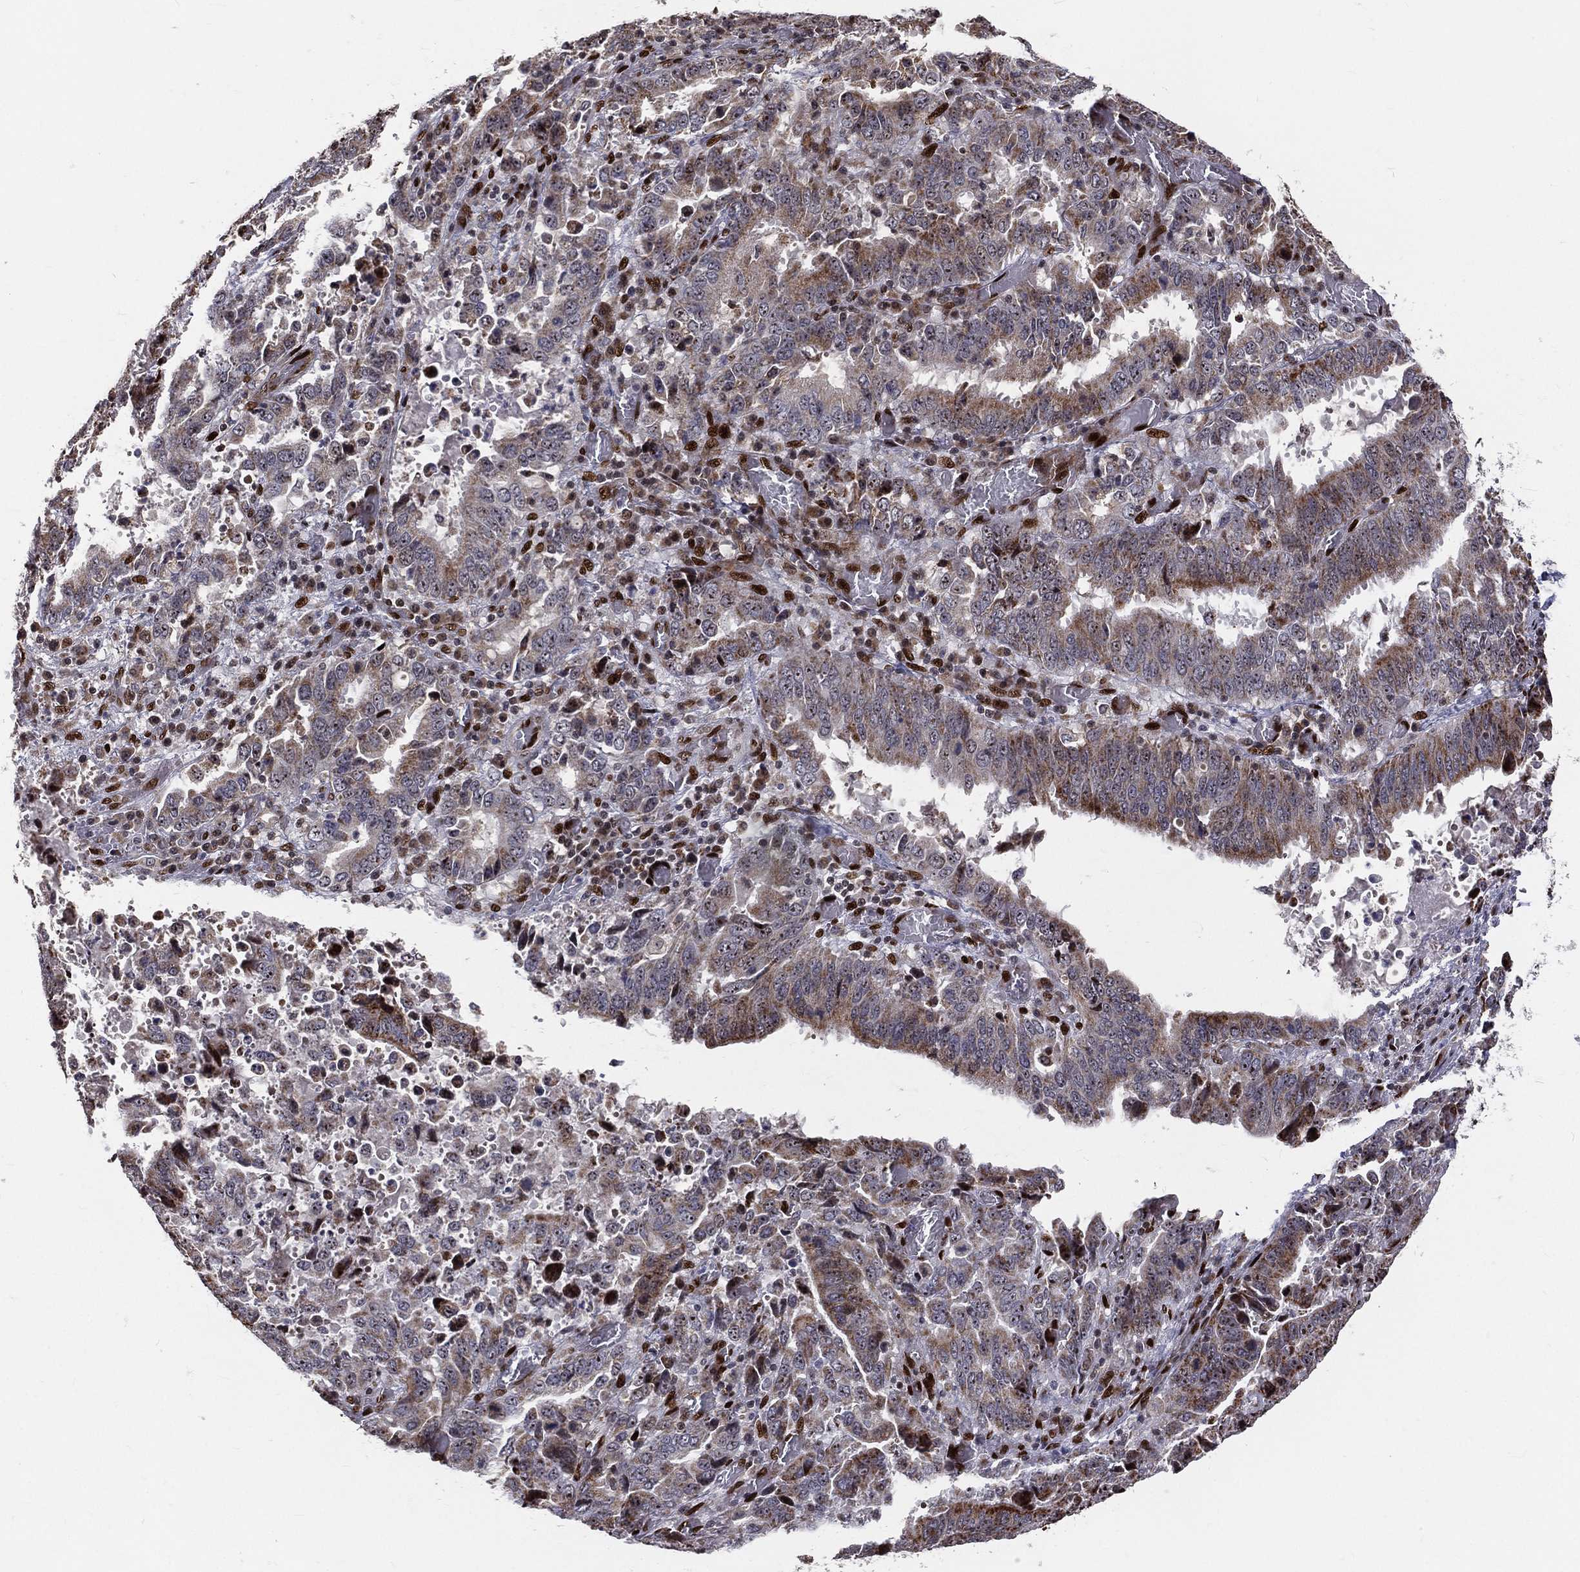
{"staining": {"intensity": "moderate", "quantity": "25%-75%", "location": "cytoplasmic/membranous"}, "tissue": "stomach cancer", "cell_type": "Tumor cells", "image_type": "cancer", "snomed": [{"axis": "morphology", "description": "Adenocarcinoma, NOS"}, {"axis": "topography", "description": "Stomach, upper"}], "caption": "The micrograph demonstrates staining of stomach cancer (adenocarcinoma), revealing moderate cytoplasmic/membranous protein positivity (brown color) within tumor cells. Nuclei are stained in blue.", "gene": "ZEB1", "patient": {"sex": "male", "age": 74}}